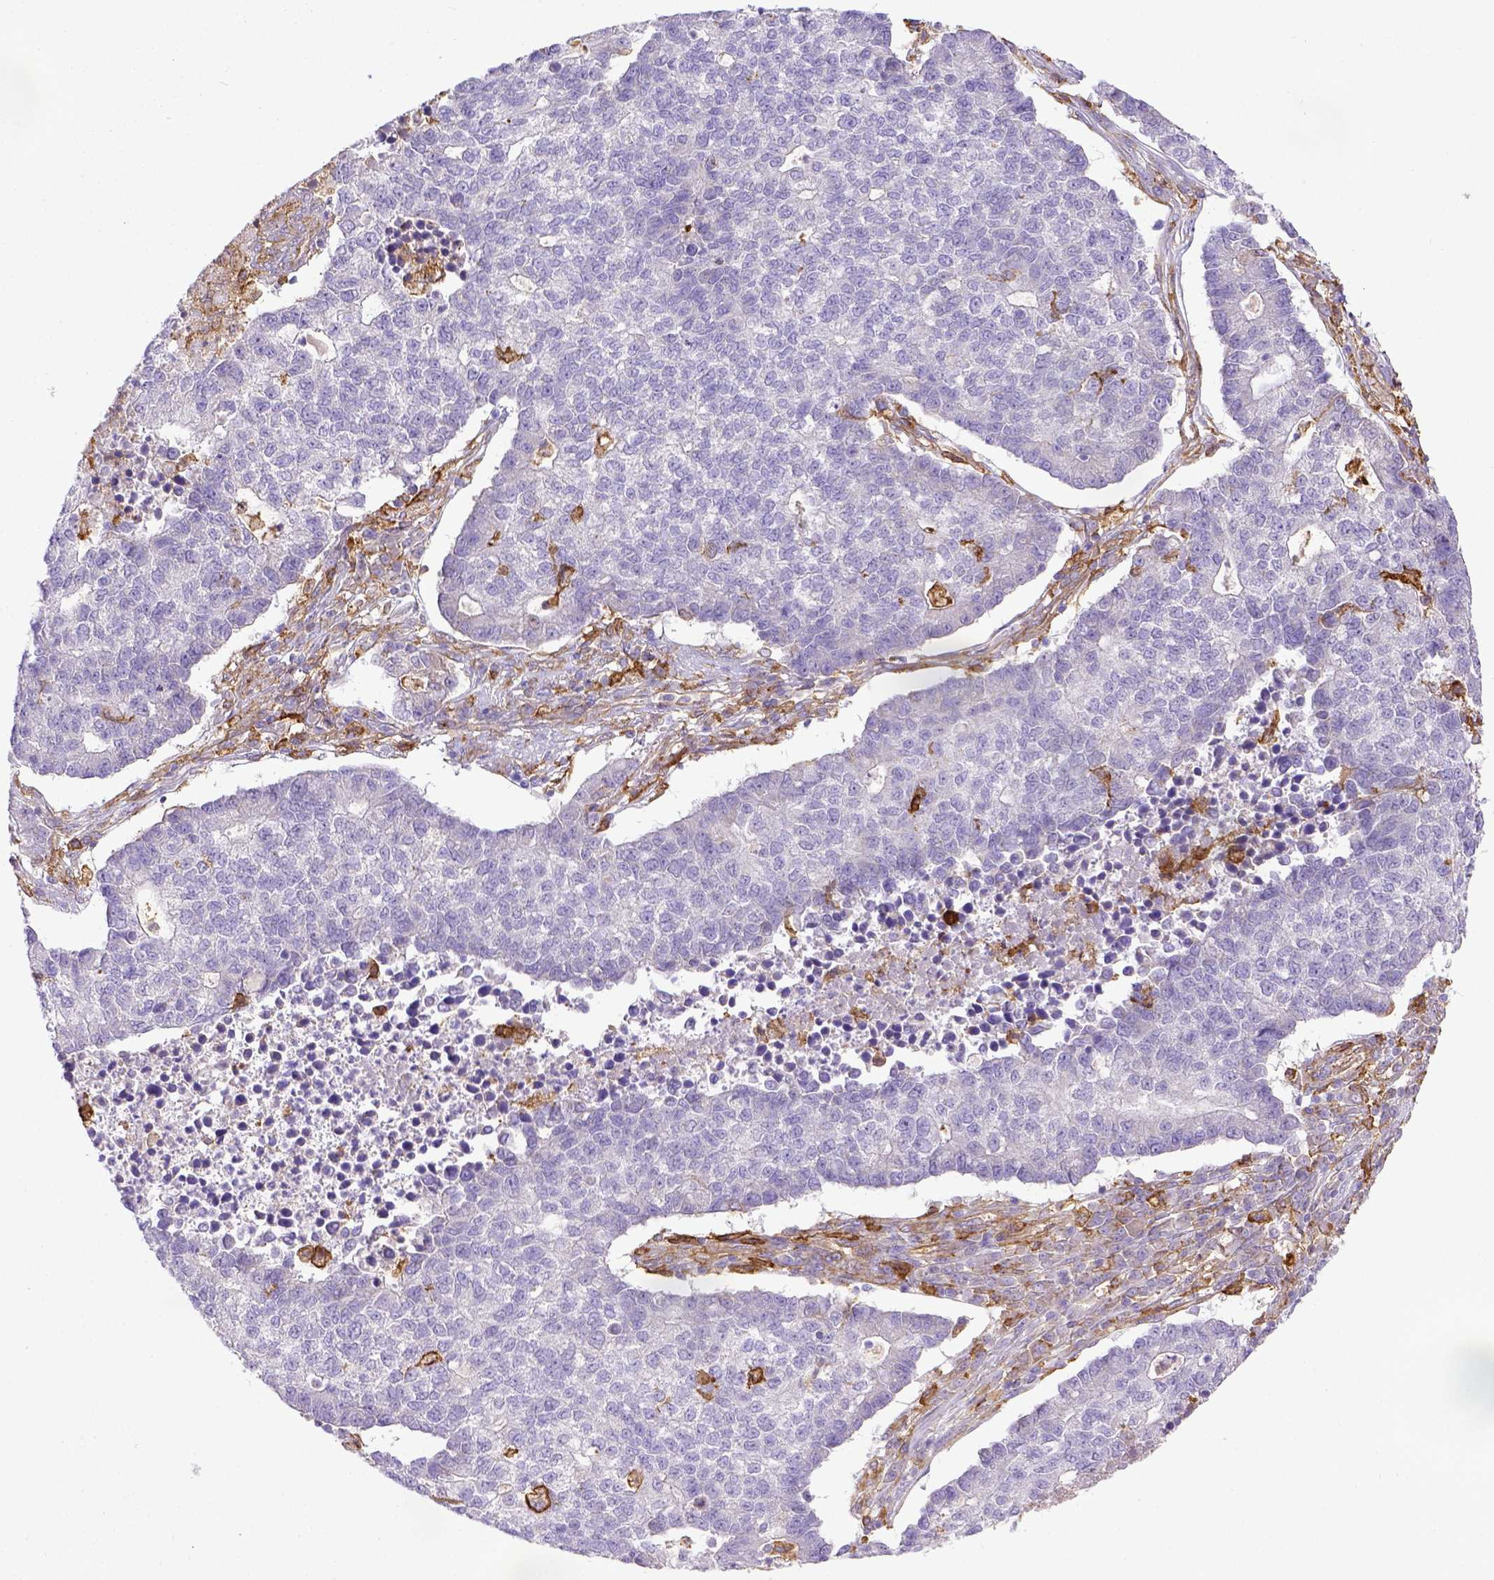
{"staining": {"intensity": "negative", "quantity": "none", "location": "none"}, "tissue": "lung cancer", "cell_type": "Tumor cells", "image_type": "cancer", "snomed": [{"axis": "morphology", "description": "Adenocarcinoma, NOS"}, {"axis": "topography", "description": "Lung"}], "caption": "This histopathology image is of lung adenocarcinoma stained with immunohistochemistry (IHC) to label a protein in brown with the nuclei are counter-stained blue. There is no expression in tumor cells. Brightfield microscopy of immunohistochemistry (IHC) stained with DAB (3,3'-diaminobenzidine) (brown) and hematoxylin (blue), captured at high magnification.", "gene": "CD40", "patient": {"sex": "male", "age": 57}}